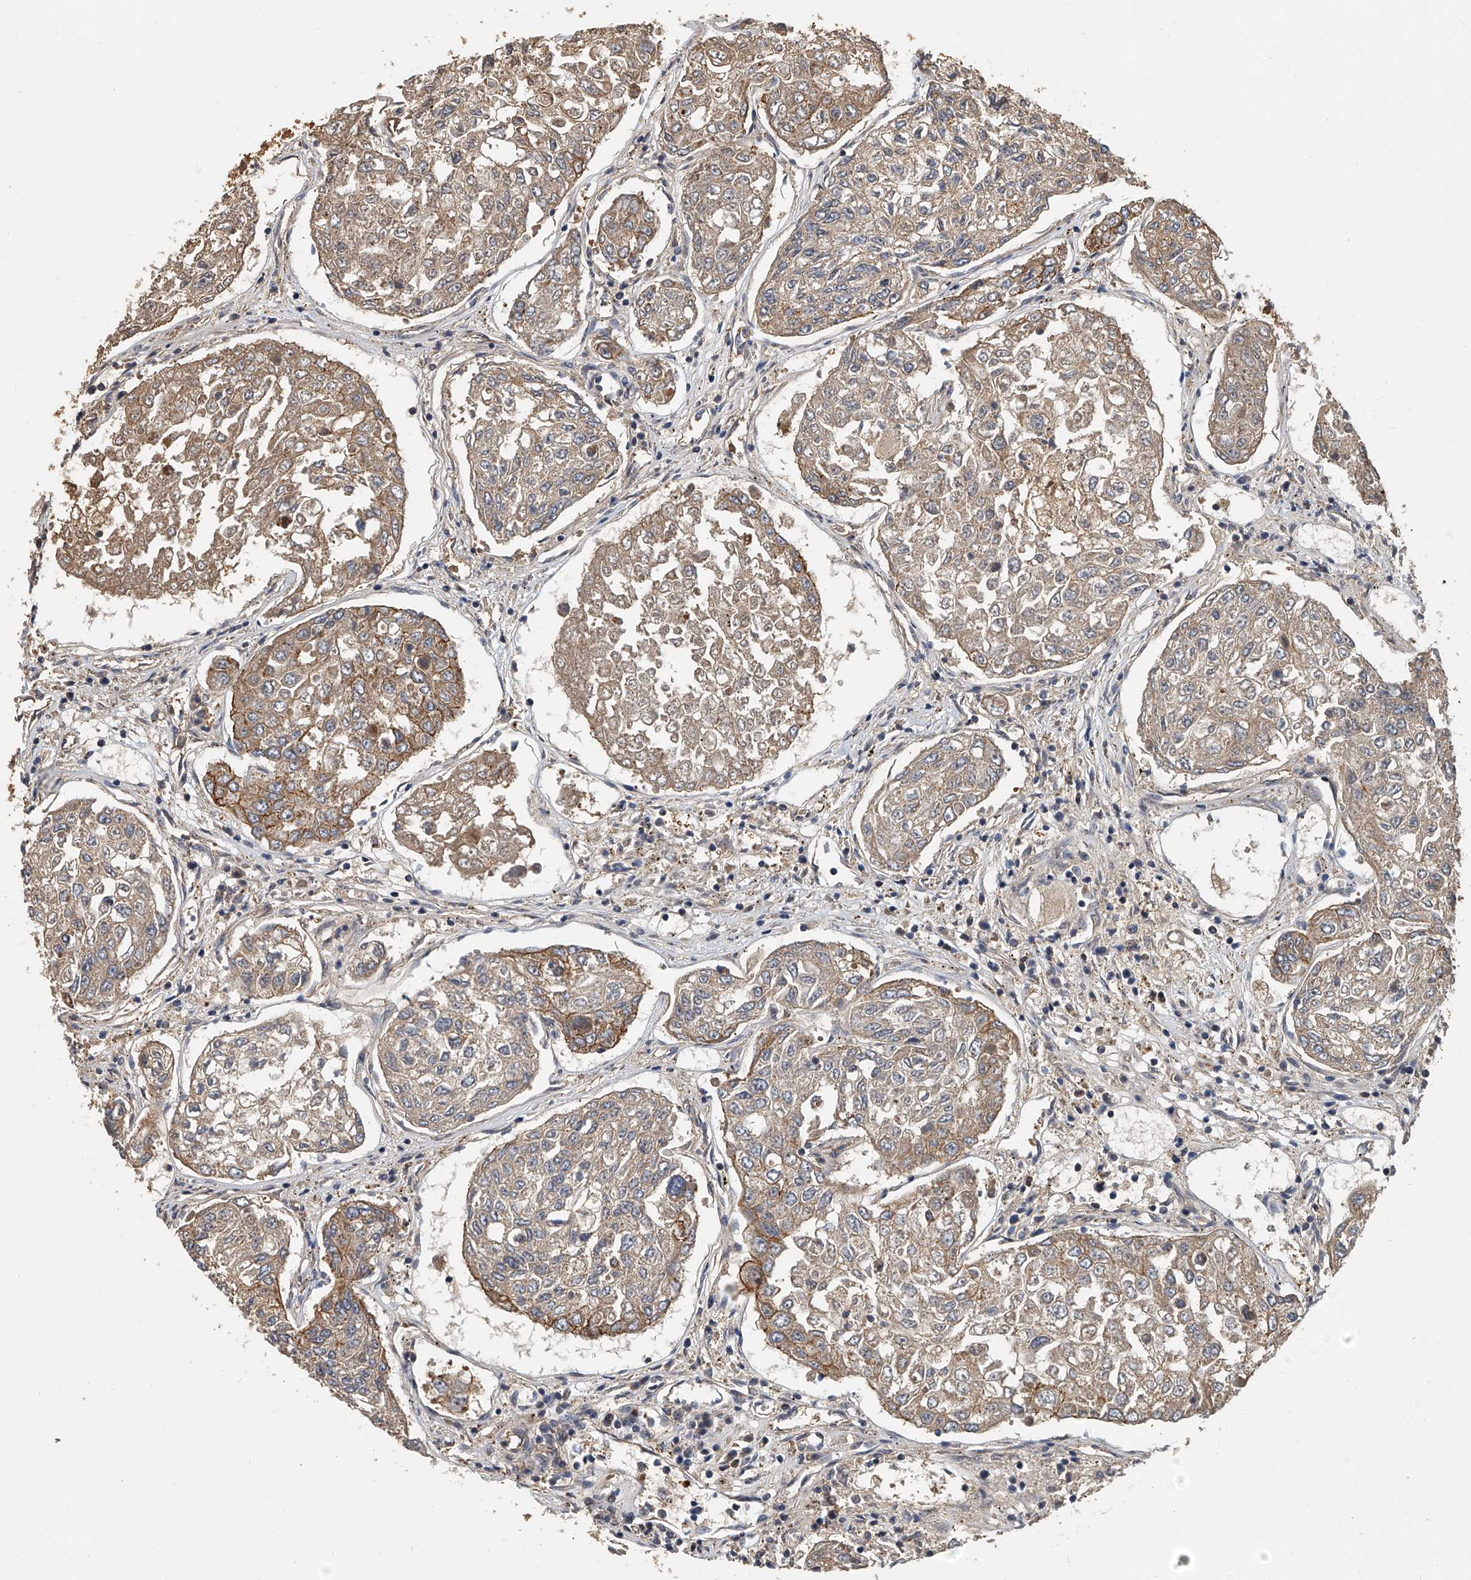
{"staining": {"intensity": "moderate", "quantity": "<25%", "location": "cytoplasmic/membranous"}, "tissue": "urothelial cancer", "cell_type": "Tumor cells", "image_type": "cancer", "snomed": [{"axis": "morphology", "description": "Urothelial carcinoma, High grade"}, {"axis": "topography", "description": "Lymph node"}, {"axis": "topography", "description": "Urinary bladder"}], "caption": "High-magnification brightfield microscopy of urothelial cancer stained with DAB (brown) and counterstained with hematoxylin (blue). tumor cells exhibit moderate cytoplasmic/membranous positivity is appreciated in about<25% of cells.", "gene": "CD200", "patient": {"sex": "male", "age": 51}}